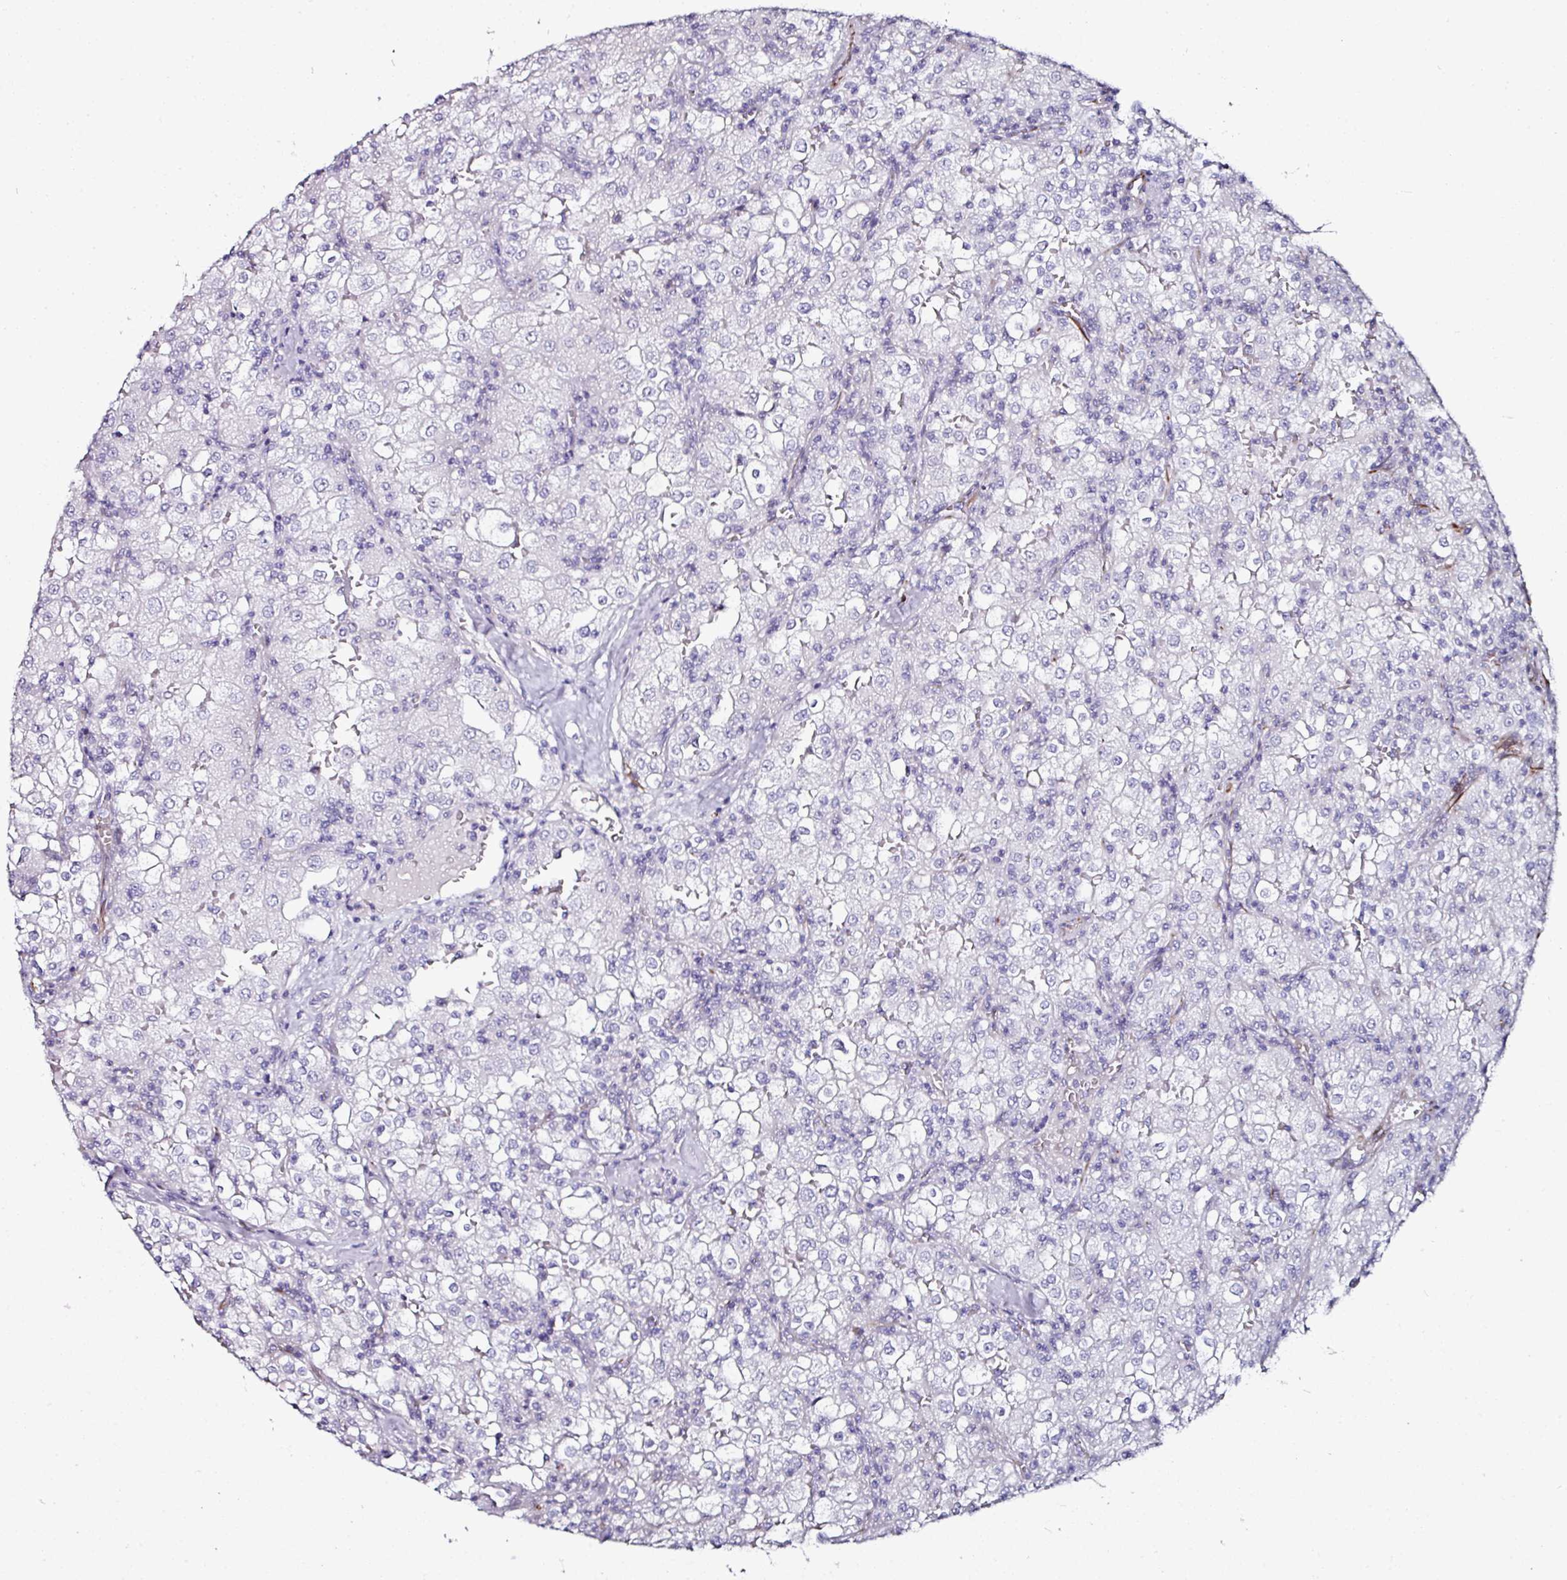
{"staining": {"intensity": "negative", "quantity": "none", "location": "none"}, "tissue": "renal cancer", "cell_type": "Tumor cells", "image_type": "cancer", "snomed": [{"axis": "morphology", "description": "Adenocarcinoma, NOS"}, {"axis": "topography", "description": "Kidney"}], "caption": "A histopathology image of human renal cancer (adenocarcinoma) is negative for staining in tumor cells.", "gene": "TMPRSS9", "patient": {"sex": "female", "age": 74}}